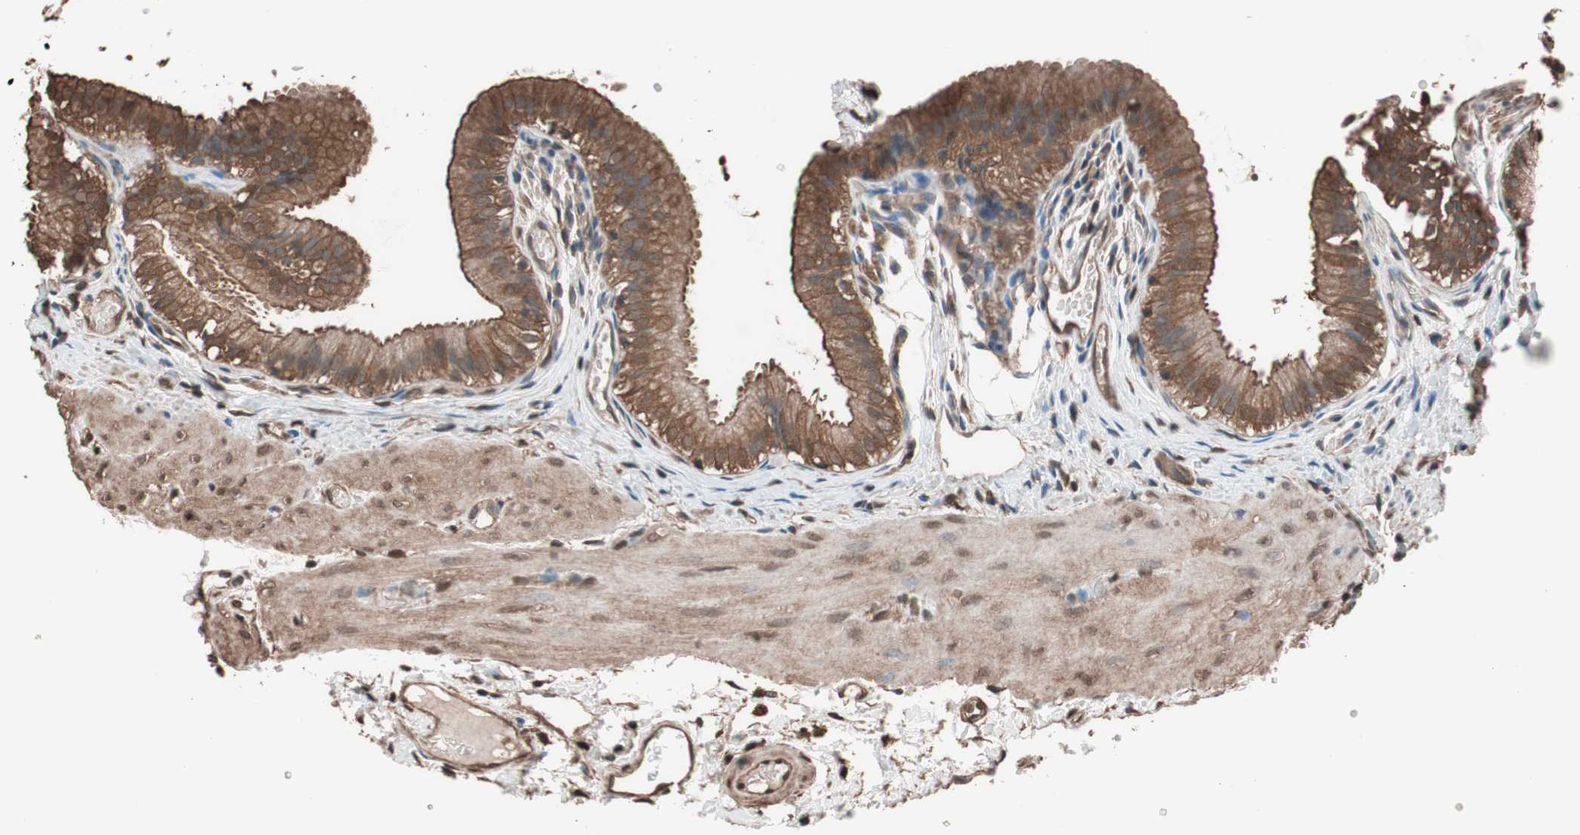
{"staining": {"intensity": "strong", "quantity": ">75%", "location": "cytoplasmic/membranous"}, "tissue": "gallbladder", "cell_type": "Glandular cells", "image_type": "normal", "snomed": [{"axis": "morphology", "description": "Normal tissue, NOS"}, {"axis": "topography", "description": "Gallbladder"}], "caption": "Gallbladder stained with DAB IHC shows high levels of strong cytoplasmic/membranous staining in about >75% of glandular cells. The staining was performed using DAB (3,3'-diaminobenzidine), with brown indicating positive protein expression. Nuclei are stained blue with hematoxylin.", "gene": "CALM2", "patient": {"sex": "female", "age": 26}}